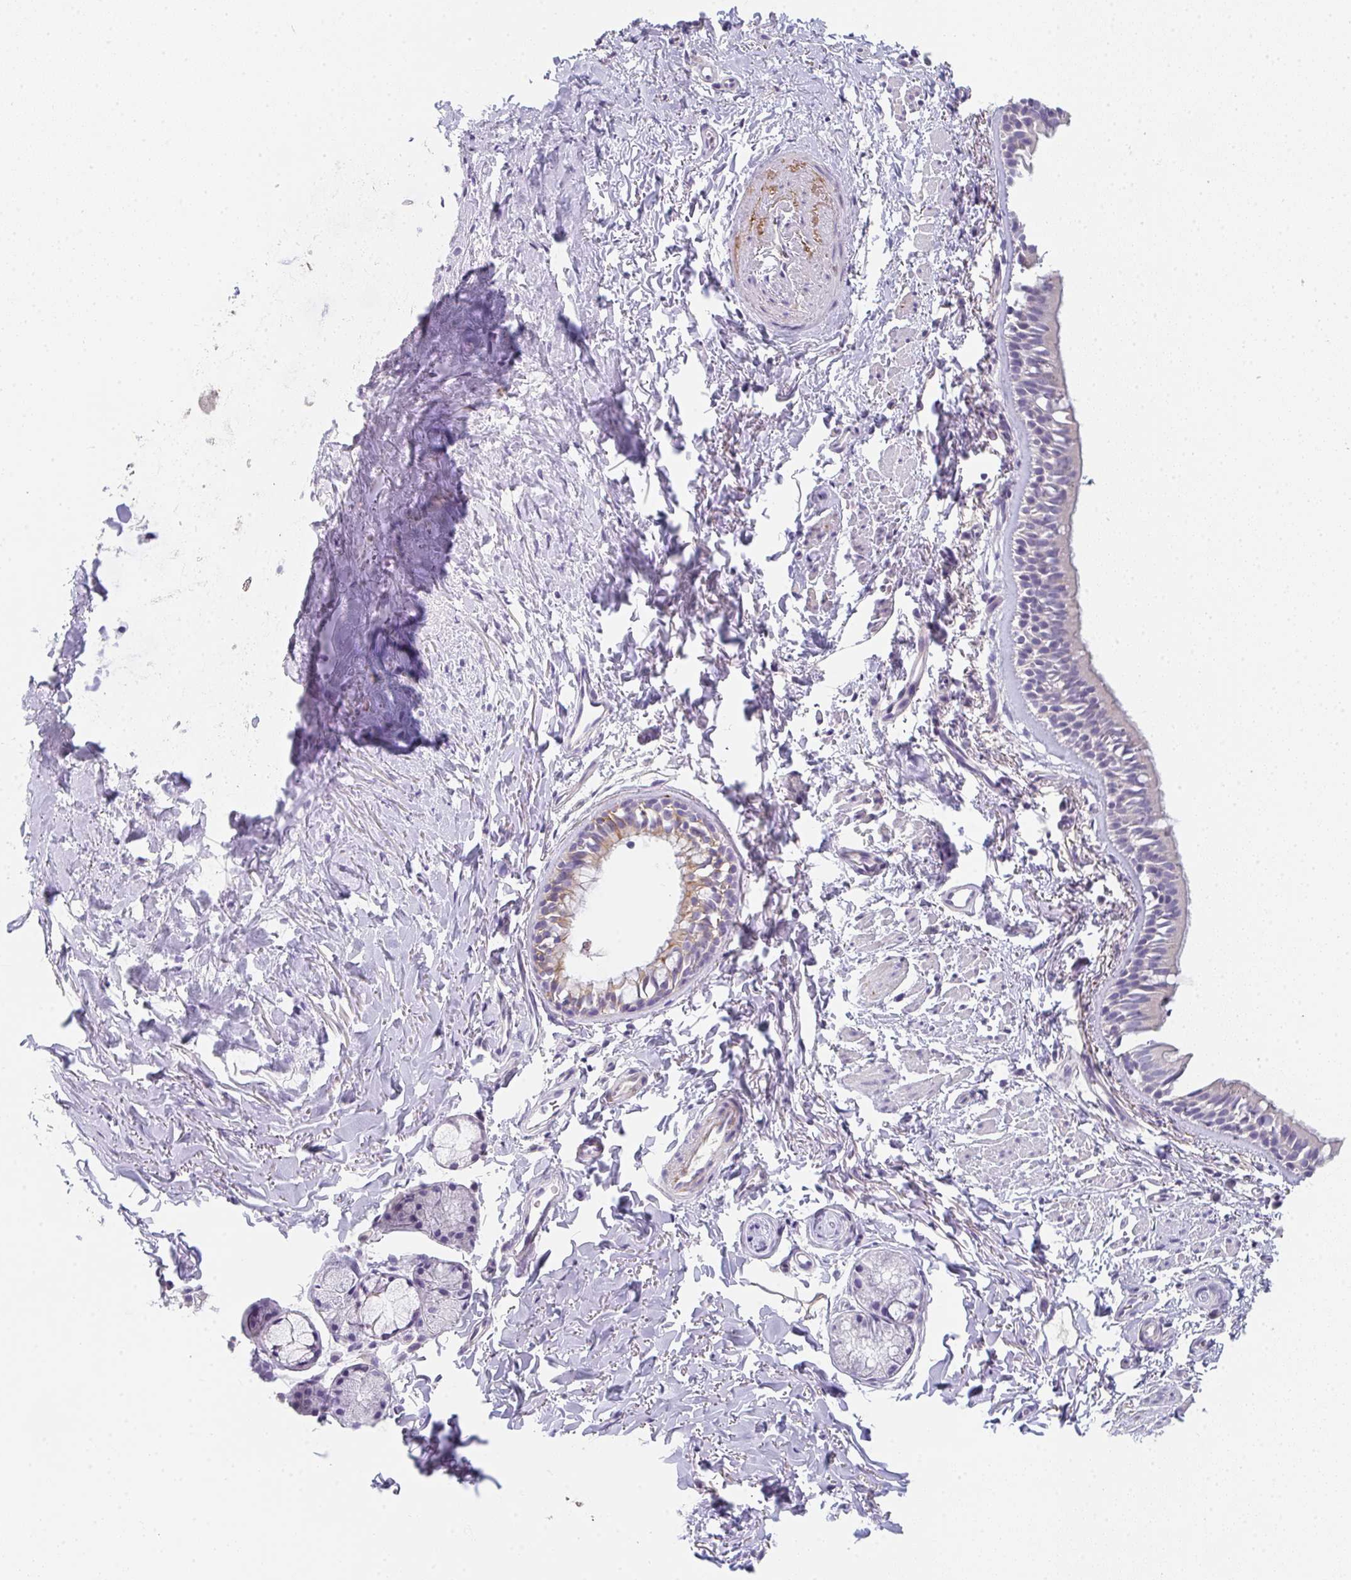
{"staining": {"intensity": "moderate", "quantity": "<25%", "location": "cytoplasmic/membranous"}, "tissue": "bronchus", "cell_type": "Respiratory epithelial cells", "image_type": "normal", "snomed": [{"axis": "morphology", "description": "Normal tissue, NOS"}, {"axis": "topography", "description": "Lymph node"}, {"axis": "topography", "description": "Cartilage tissue"}, {"axis": "topography", "description": "Bronchus"}], "caption": "Protein staining by IHC shows moderate cytoplasmic/membranous expression in approximately <25% of respiratory epithelial cells in benign bronchus. (Brightfield microscopy of DAB IHC at high magnification).", "gene": "C1QTNF8", "patient": {"sex": "female", "age": 70}}